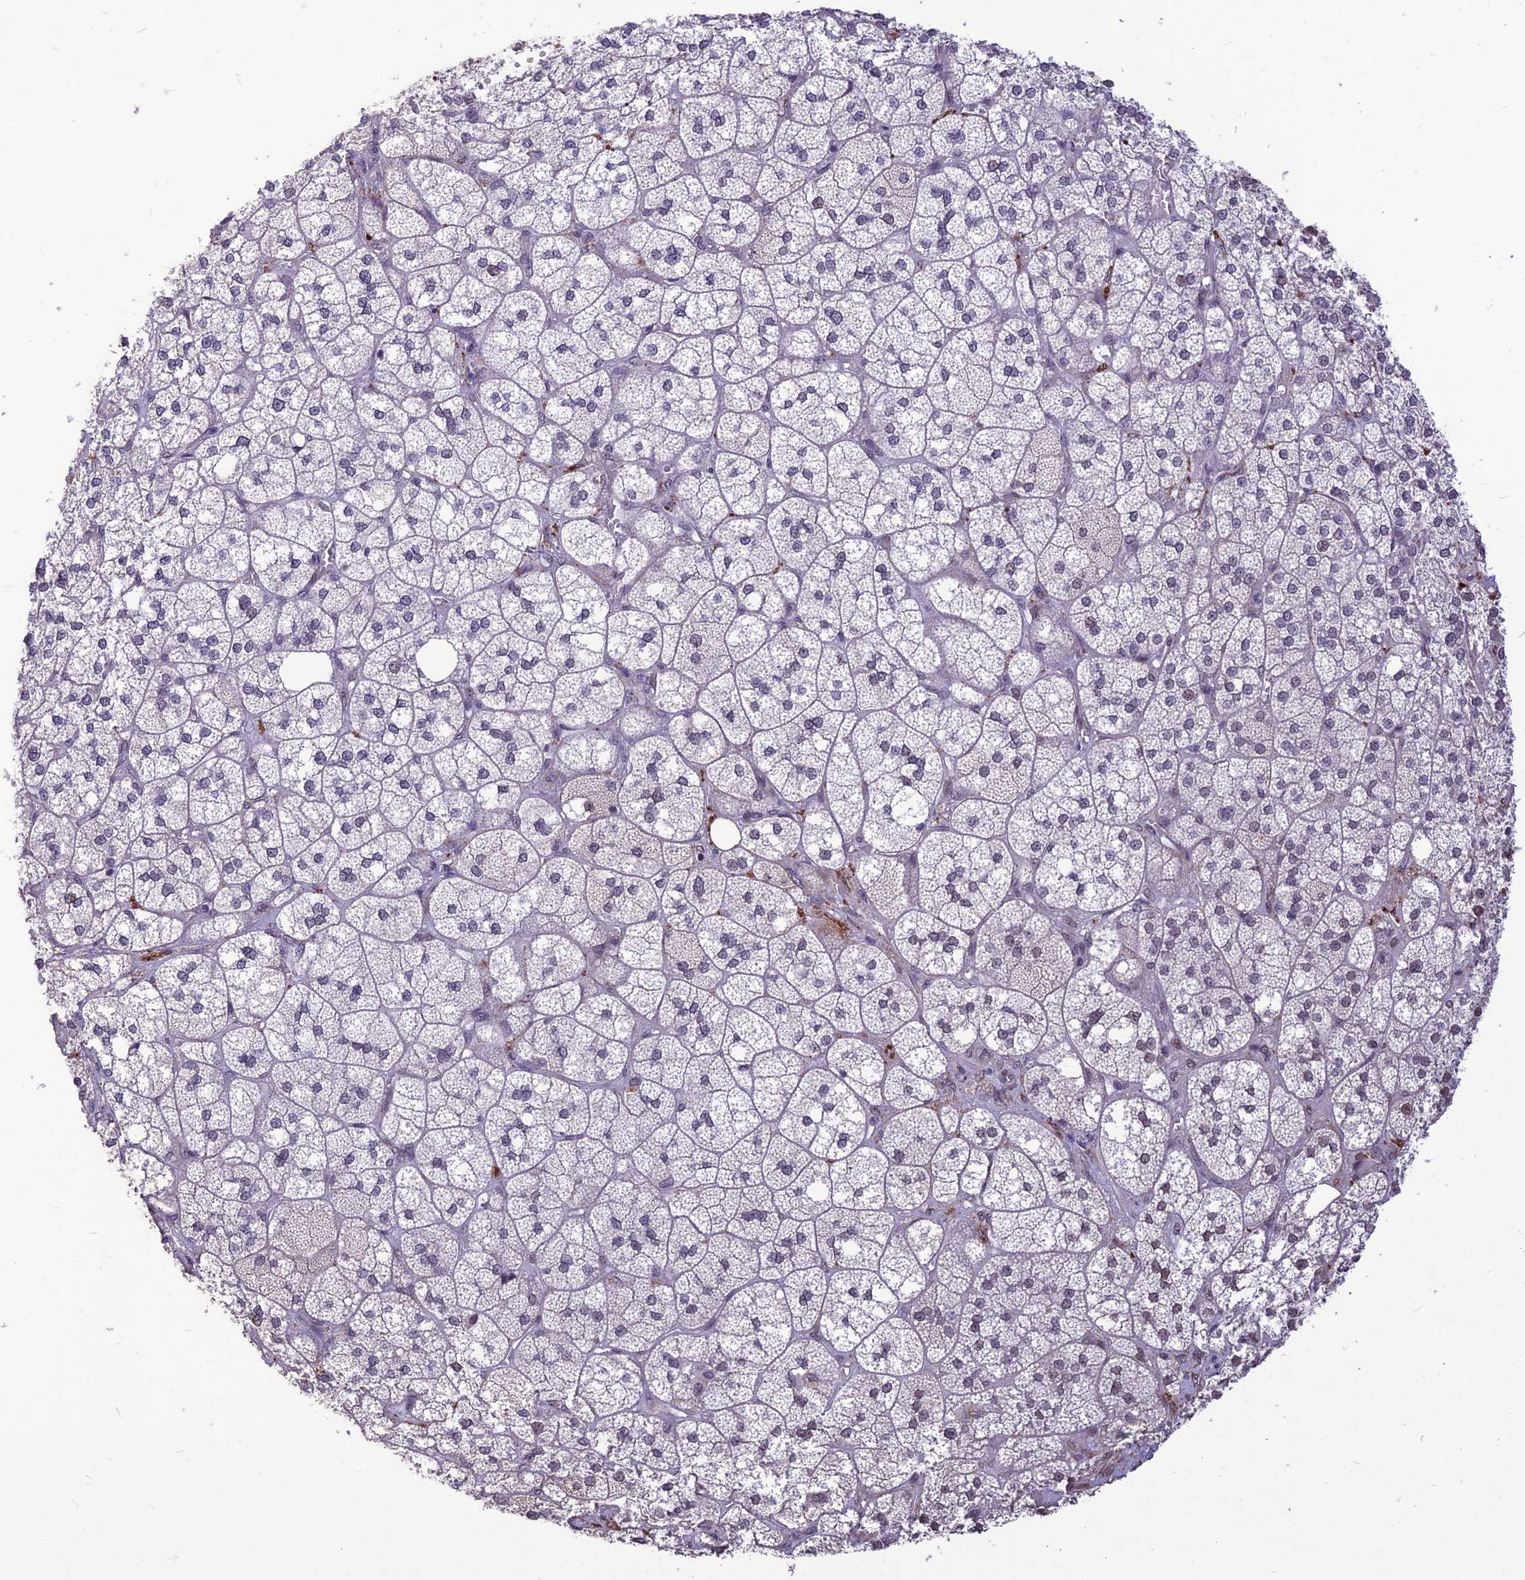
{"staining": {"intensity": "moderate", "quantity": "25%-75%", "location": "nuclear"}, "tissue": "adrenal gland", "cell_type": "Glandular cells", "image_type": "normal", "snomed": [{"axis": "morphology", "description": "Normal tissue, NOS"}, {"axis": "topography", "description": "Adrenal gland"}], "caption": "A high-resolution histopathology image shows immunohistochemistry (IHC) staining of normal adrenal gland, which exhibits moderate nuclear expression in approximately 25%-75% of glandular cells.", "gene": "DIS3", "patient": {"sex": "male", "age": 61}}